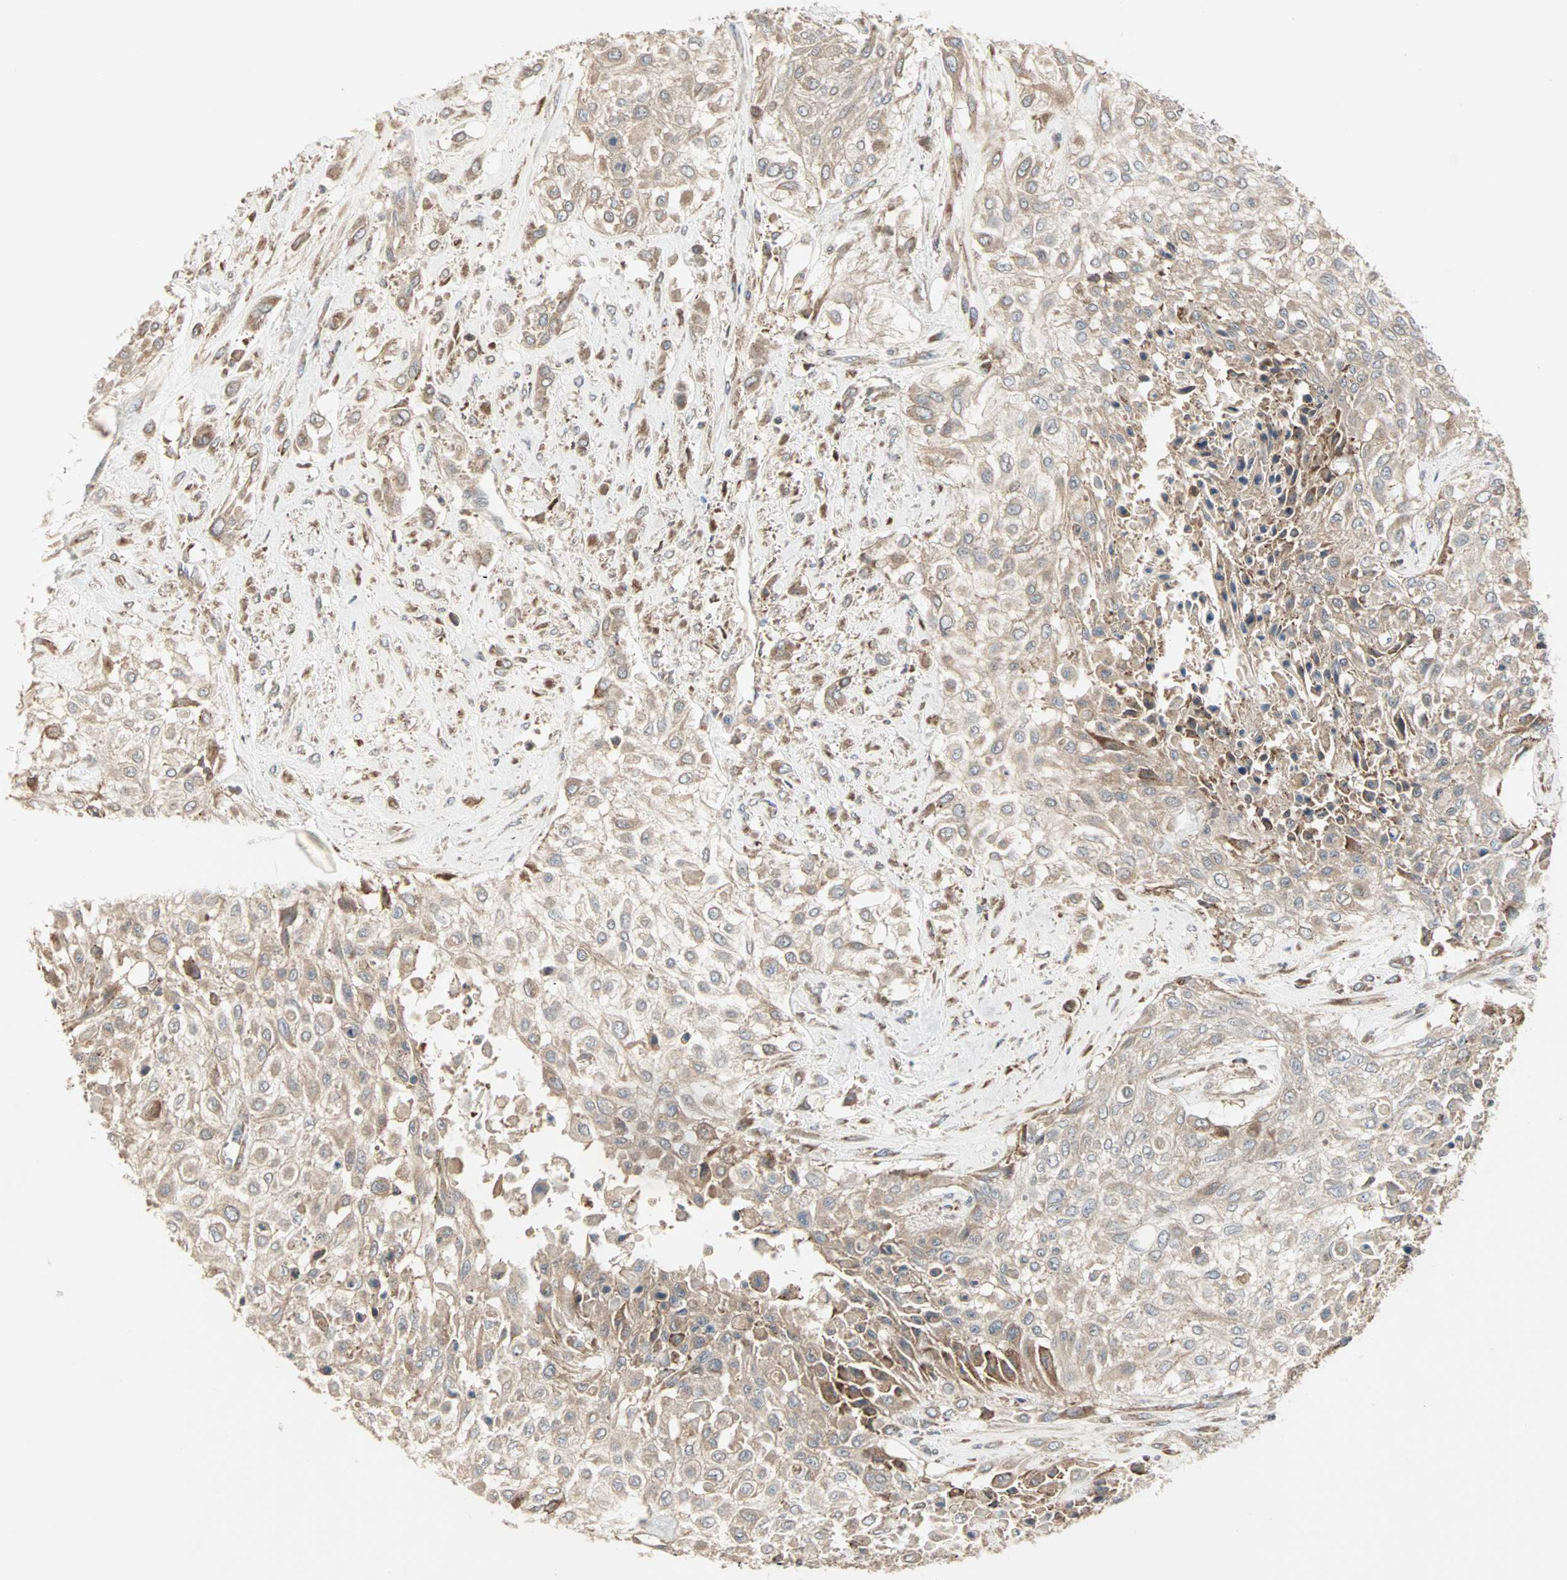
{"staining": {"intensity": "weak", "quantity": ">75%", "location": "cytoplasmic/membranous"}, "tissue": "urothelial cancer", "cell_type": "Tumor cells", "image_type": "cancer", "snomed": [{"axis": "morphology", "description": "Urothelial carcinoma, High grade"}, {"axis": "topography", "description": "Urinary bladder"}], "caption": "Urothelial cancer stained with a brown dye exhibits weak cytoplasmic/membranous positive positivity in approximately >75% of tumor cells.", "gene": "GNAI2", "patient": {"sex": "male", "age": 57}}